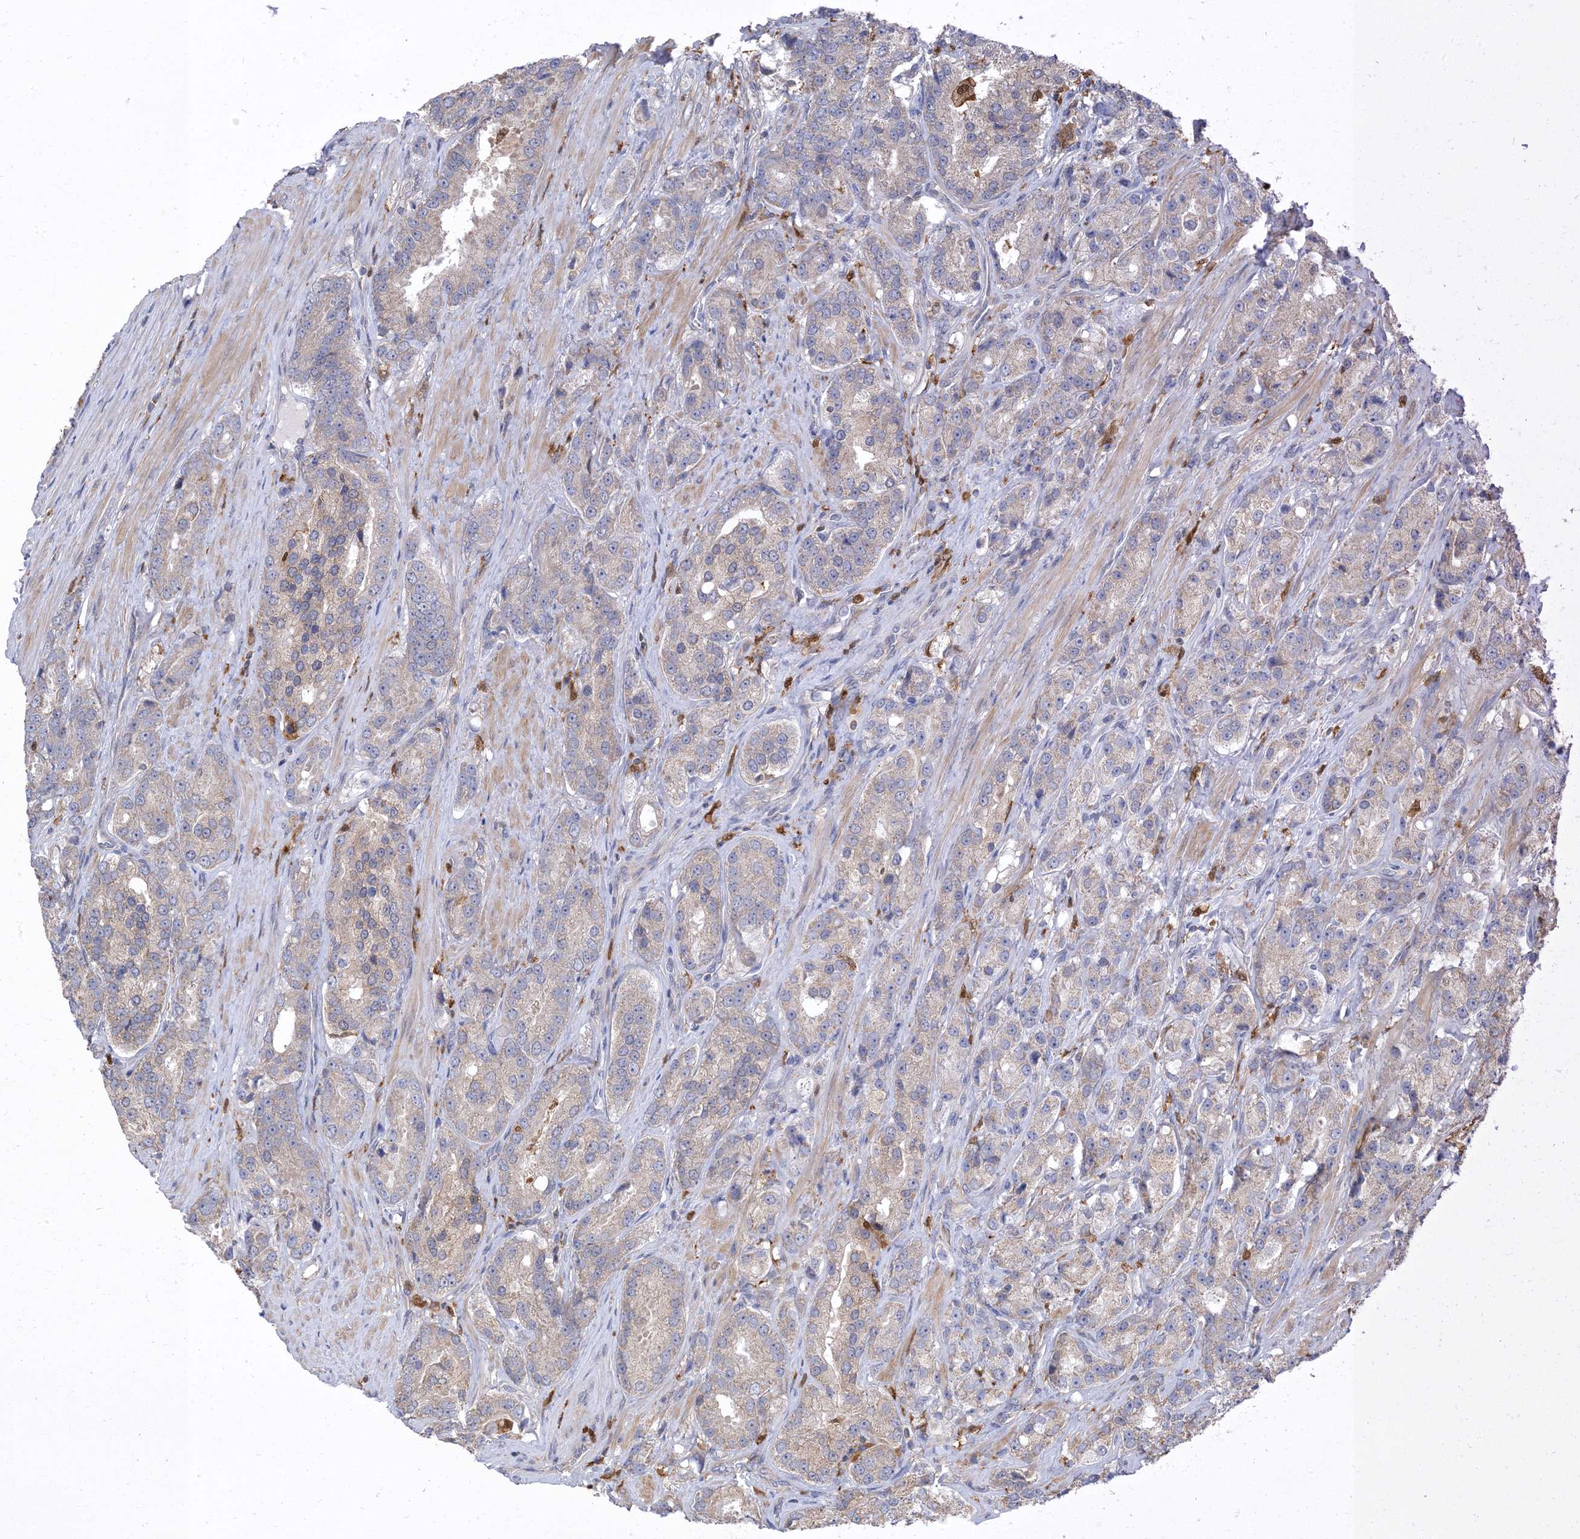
{"staining": {"intensity": "negative", "quantity": "none", "location": "none"}, "tissue": "prostate cancer", "cell_type": "Tumor cells", "image_type": "cancer", "snomed": [{"axis": "morphology", "description": "Adenocarcinoma, High grade"}, {"axis": "topography", "description": "Prostate"}], "caption": "DAB immunohistochemical staining of prostate adenocarcinoma (high-grade) displays no significant staining in tumor cells. (DAB immunohistochemistry, high magnification).", "gene": "NAGK", "patient": {"sex": "male", "age": 60}}